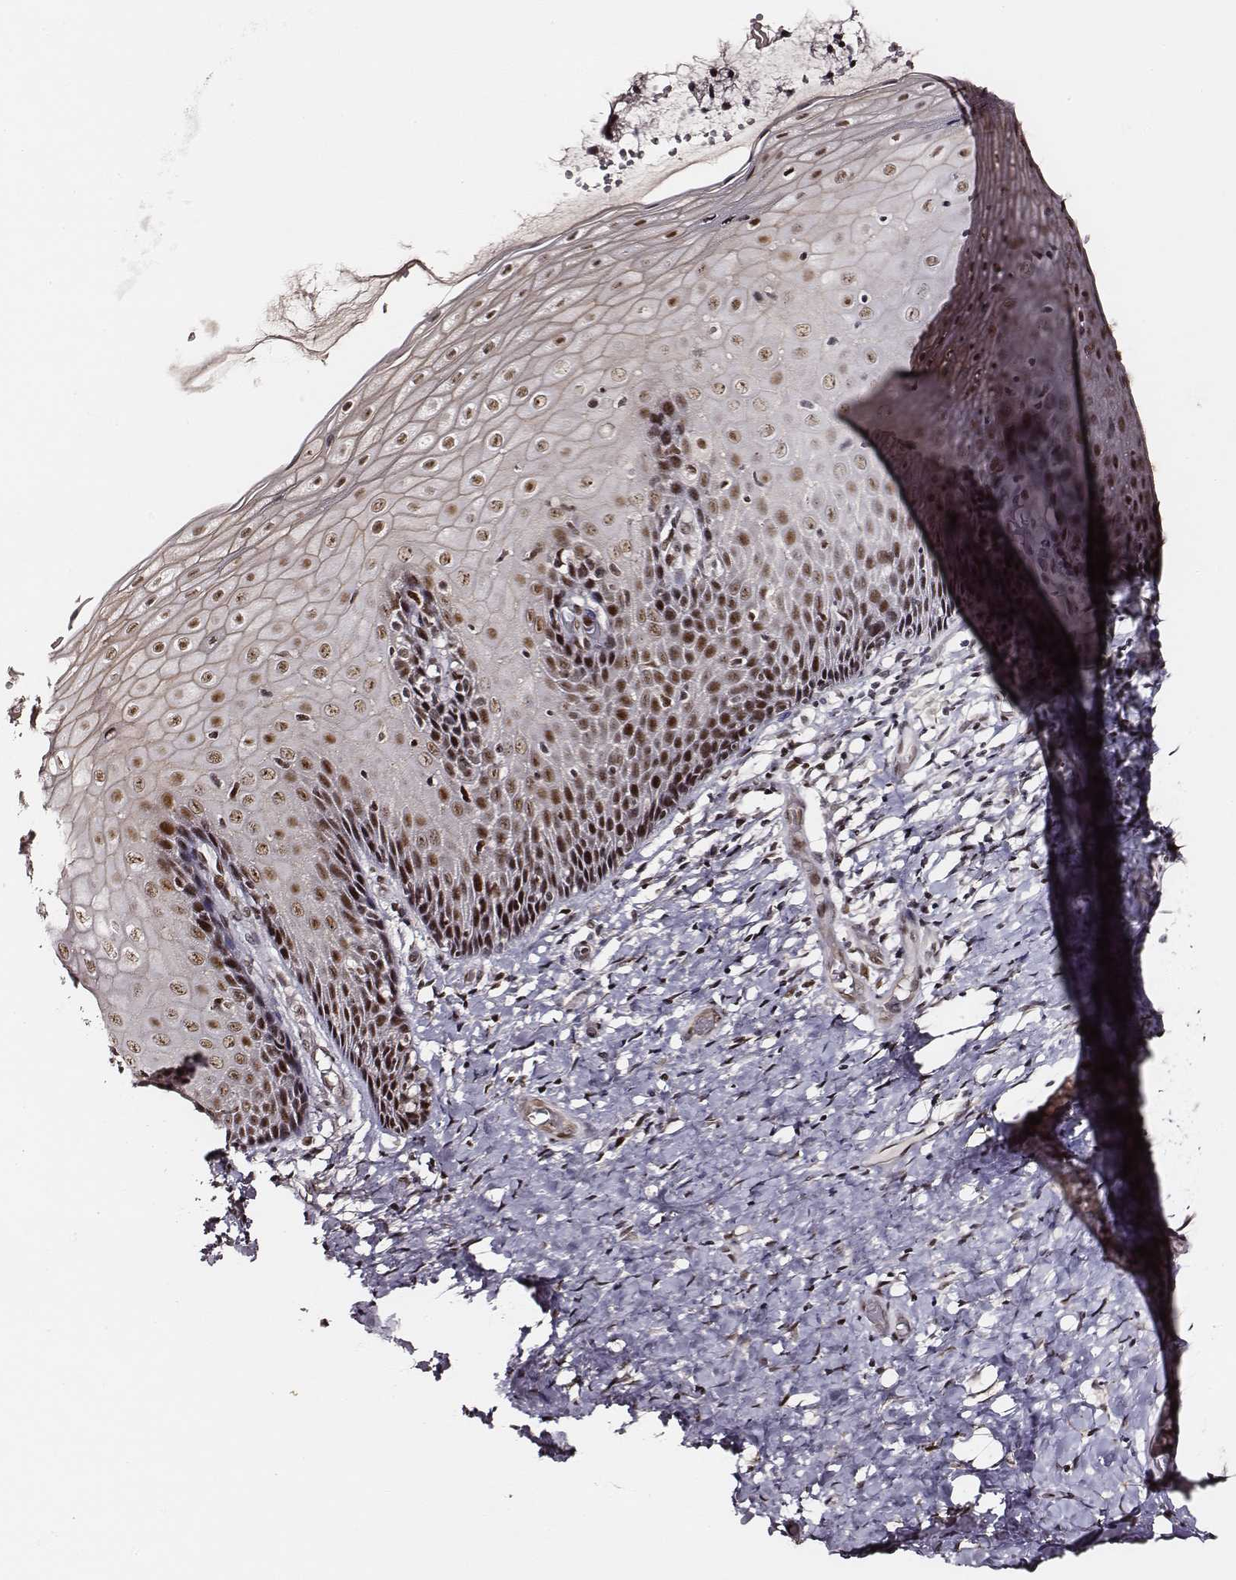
{"staining": {"intensity": "strong", "quantity": ">75%", "location": "nuclear"}, "tissue": "cervix", "cell_type": "Glandular cells", "image_type": "normal", "snomed": [{"axis": "morphology", "description": "Normal tissue, NOS"}, {"axis": "topography", "description": "Cervix"}], "caption": "Immunohistochemistry (IHC) photomicrograph of benign cervix: human cervix stained using IHC reveals high levels of strong protein expression localized specifically in the nuclear of glandular cells, appearing as a nuclear brown color.", "gene": "PPARA", "patient": {"sex": "female", "age": 37}}